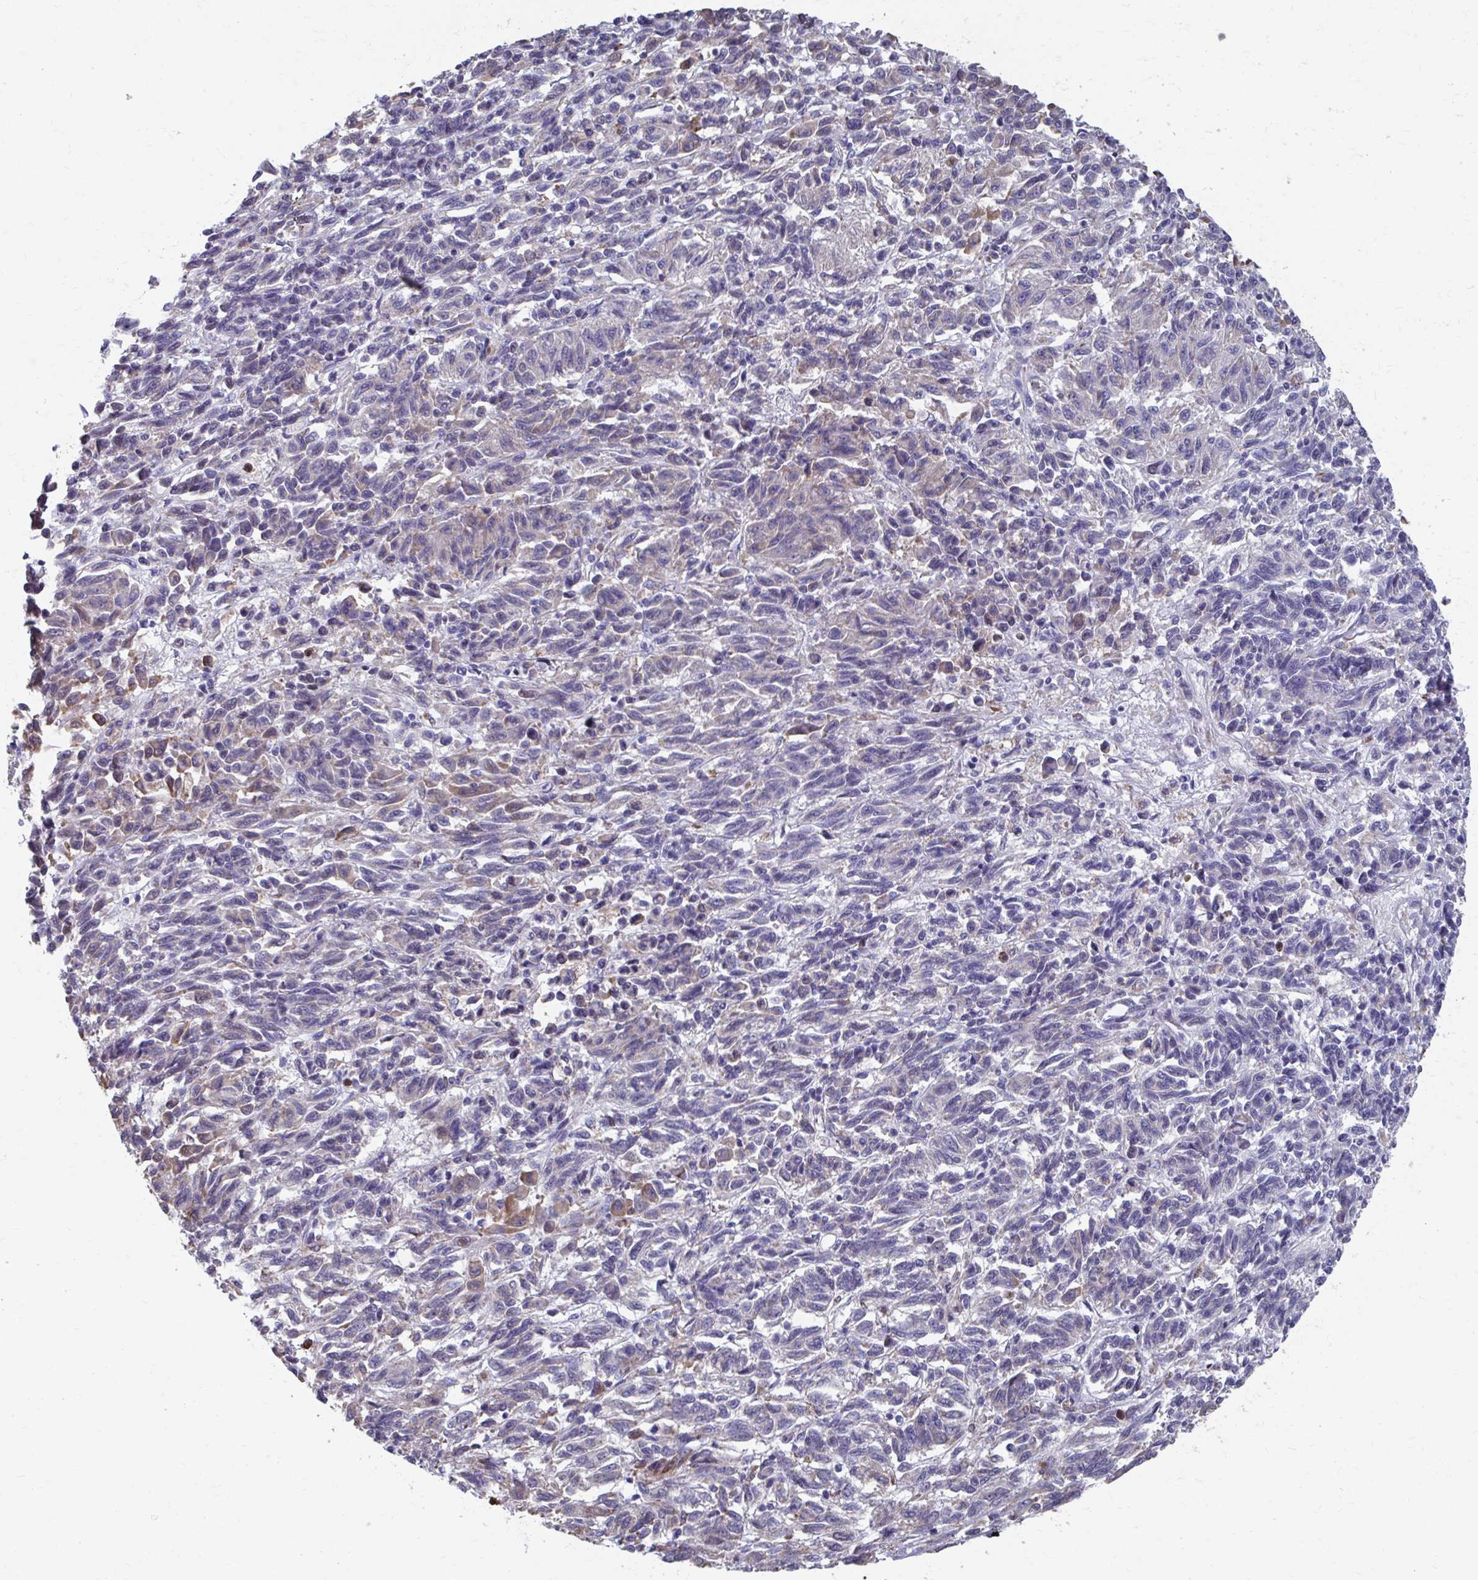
{"staining": {"intensity": "negative", "quantity": "none", "location": "none"}, "tissue": "melanoma", "cell_type": "Tumor cells", "image_type": "cancer", "snomed": [{"axis": "morphology", "description": "Malignant melanoma, Metastatic site"}, {"axis": "topography", "description": "Lung"}], "caption": "DAB (3,3'-diaminobenzidine) immunohistochemical staining of human melanoma shows no significant staining in tumor cells.", "gene": "FKBP2", "patient": {"sex": "male", "age": 64}}